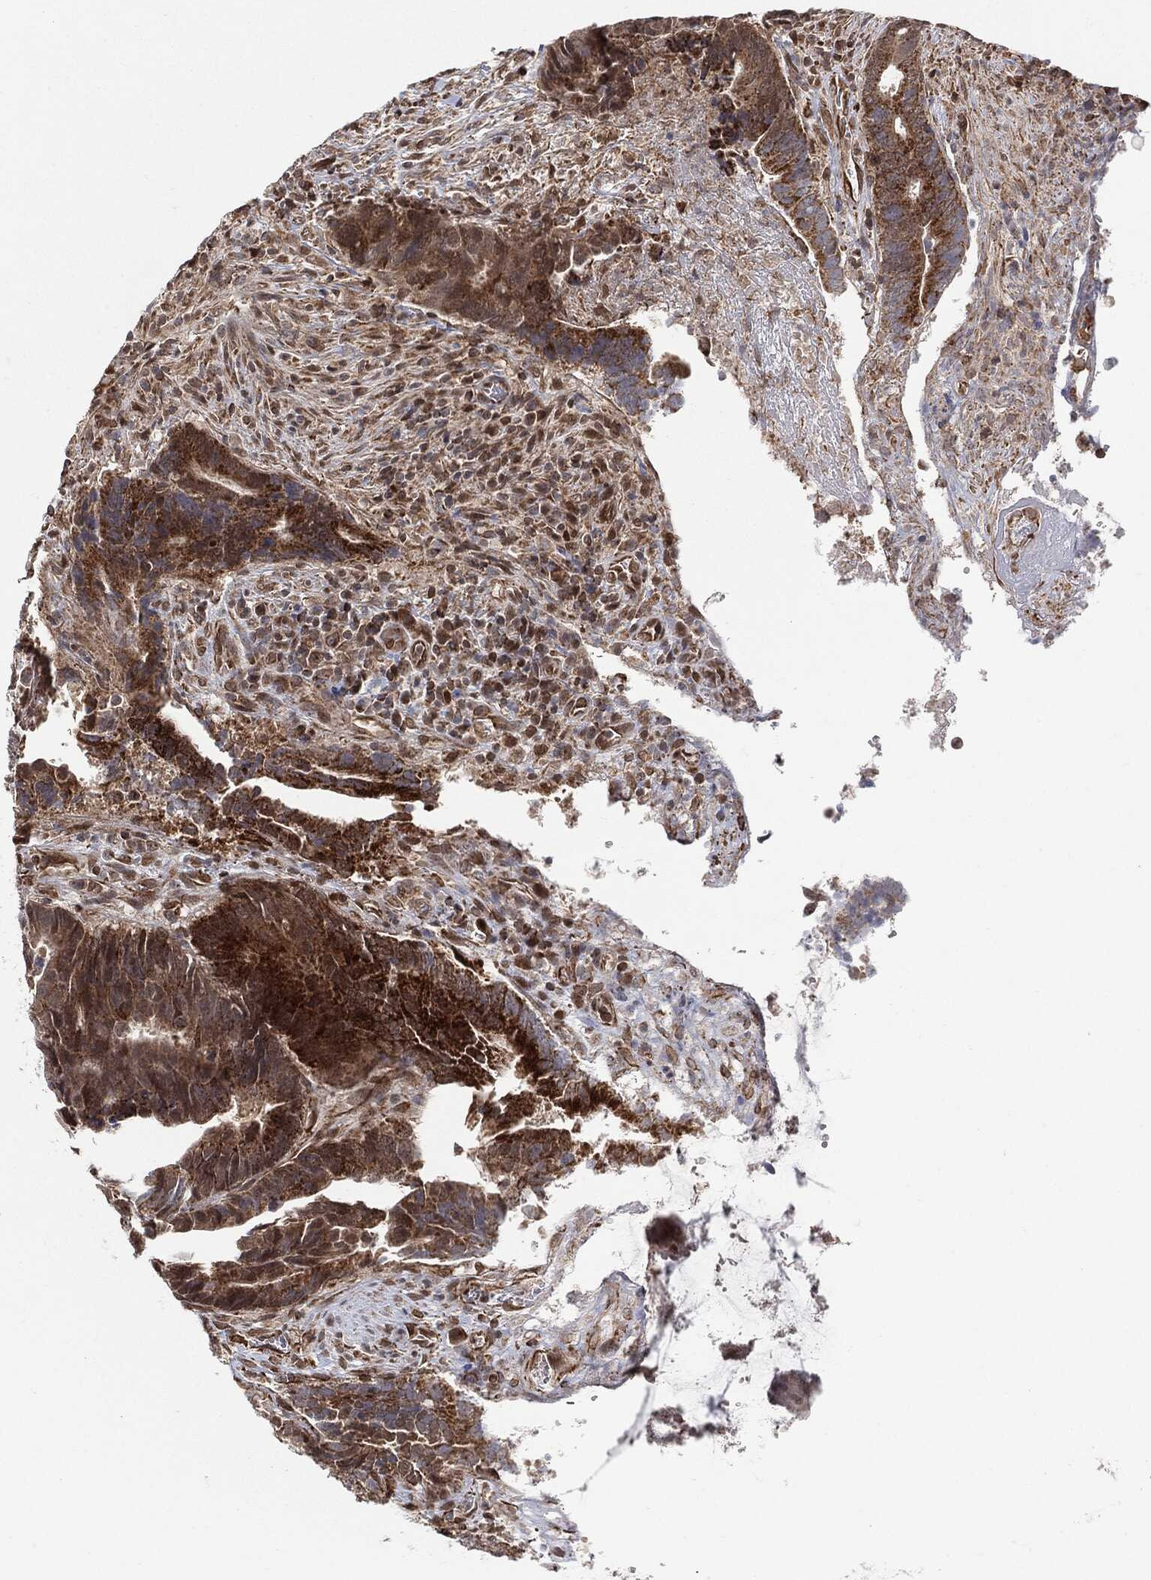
{"staining": {"intensity": "strong", "quantity": "<25%", "location": "cytoplasmic/membranous"}, "tissue": "colorectal cancer", "cell_type": "Tumor cells", "image_type": "cancer", "snomed": [{"axis": "morphology", "description": "Adenocarcinoma, NOS"}, {"axis": "topography", "description": "Colon"}], "caption": "The immunohistochemical stain shows strong cytoplasmic/membranous staining in tumor cells of colorectal cancer (adenocarcinoma) tissue.", "gene": "TP53RK", "patient": {"sex": "male", "age": 75}}